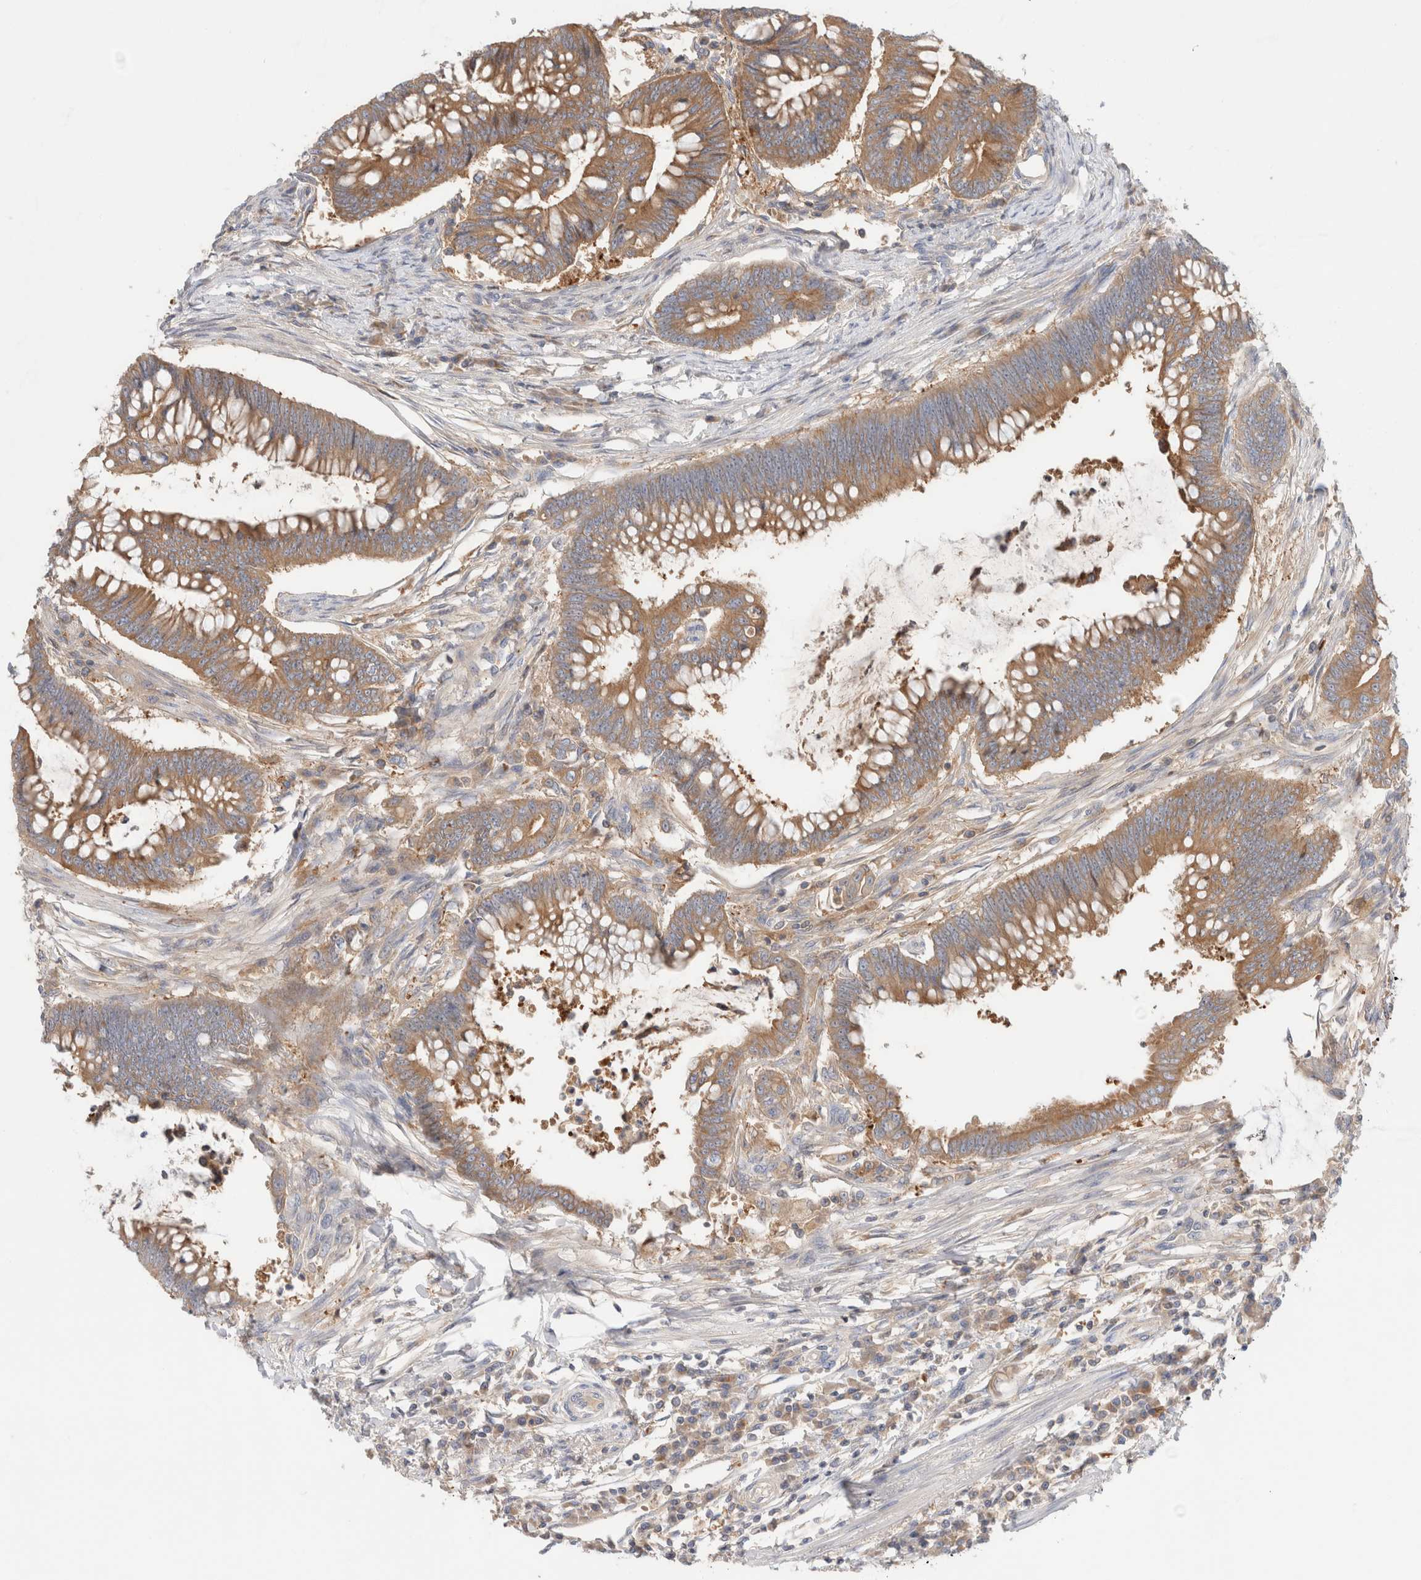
{"staining": {"intensity": "moderate", "quantity": ">75%", "location": "cytoplasmic/membranous"}, "tissue": "colorectal cancer", "cell_type": "Tumor cells", "image_type": "cancer", "snomed": [{"axis": "morphology", "description": "Adenoma, NOS"}, {"axis": "morphology", "description": "Adenocarcinoma, NOS"}, {"axis": "topography", "description": "Colon"}], "caption": "Human colorectal cancer (adenoma) stained with a brown dye exhibits moderate cytoplasmic/membranous positive staining in approximately >75% of tumor cells.", "gene": "KLHL14", "patient": {"sex": "male", "age": 79}}